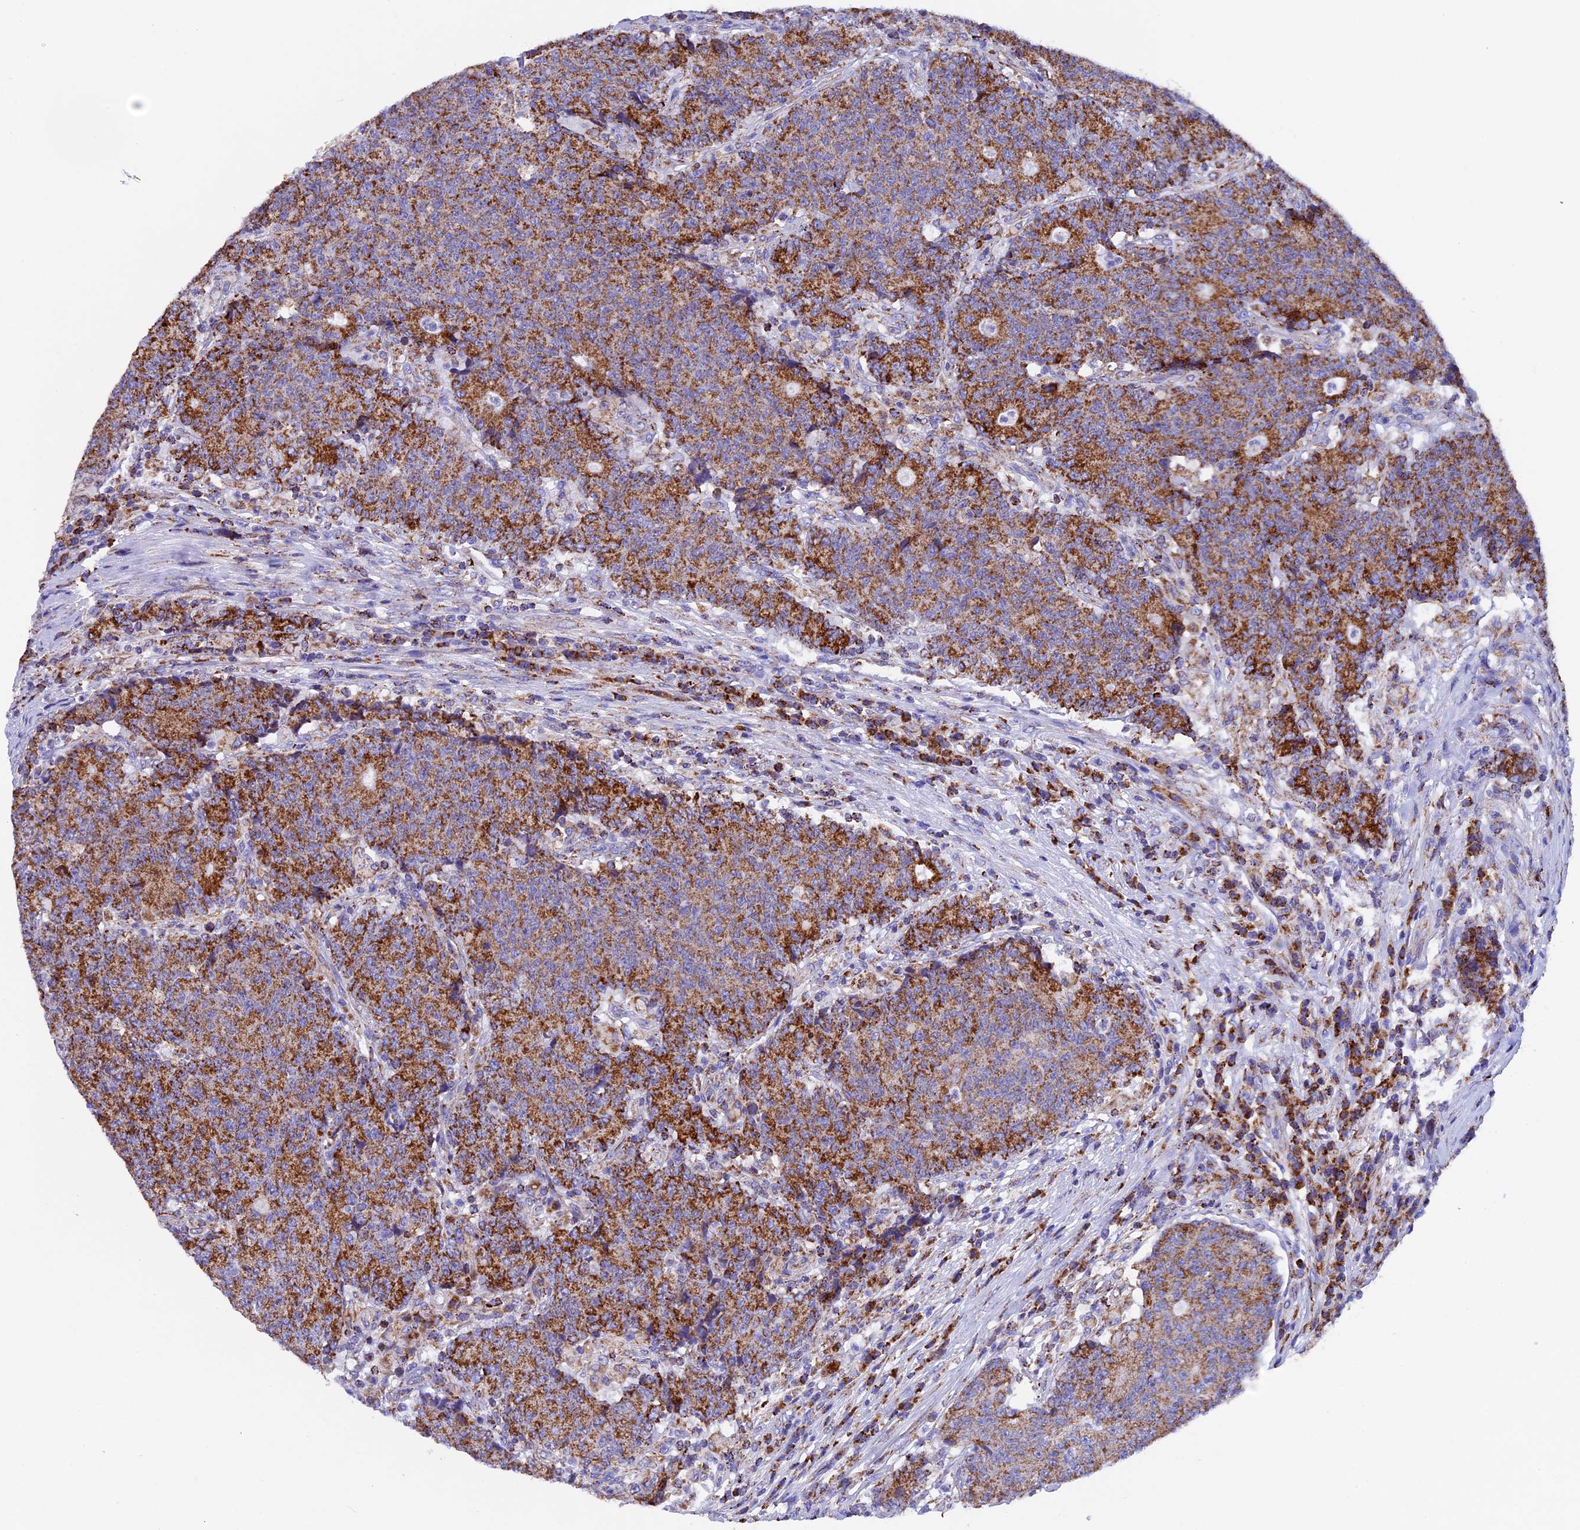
{"staining": {"intensity": "moderate", "quantity": ">75%", "location": "cytoplasmic/membranous"}, "tissue": "colorectal cancer", "cell_type": "Tumor cells", "image_type": "cancer", "snomed": [{"axis": "morphology", "description": "Adenocarcinoma, NOS"}, {"axis": "topography", "description": "Colon"}], "caption": "A brown stain shows moderate cytoplasmic/membranous positivity of a protein in human adenocarcinoma (colorectal) tumor cells.", "gene": "SLC8B1", "patient": {"sex": "female", "age": 75}}